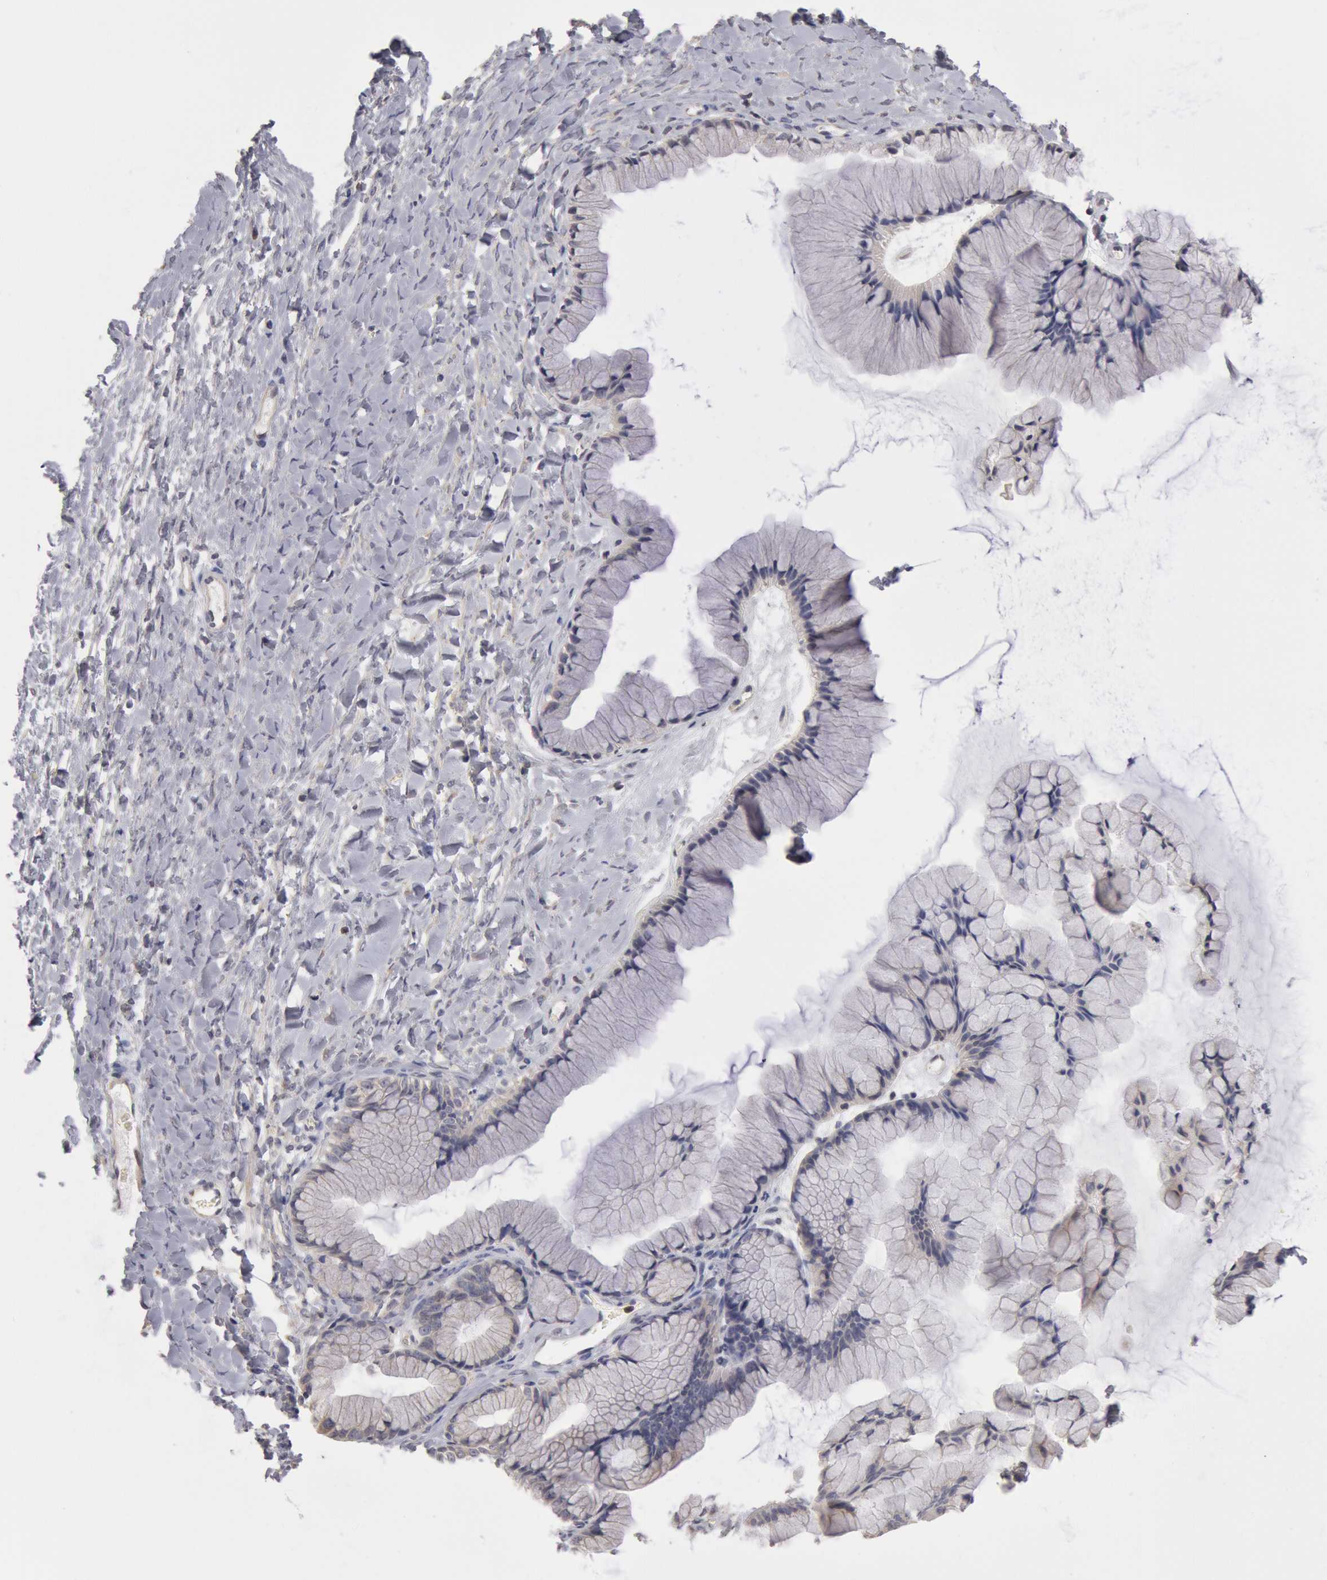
{"staining": {"intensity": "negative", "quantity": "none", "location": "none"}, "tissue": "ovarian cancer", "cell_type": "Tumor cells", "image_type": "cancer", "snomed": [{"axis": "morphology", "description": "Cystadenocarcinoma, mucinous, NOS"}, {"axis": "topography", "description": "Ovary"}], "caption": "This is an immunohistochemistry histopathology image of ovarian mucinous cystadenocarcinoma. There is no staining in tumor cells.", "gene": "OSBPL8", "patient": {"sex": "female", "age": 41}}